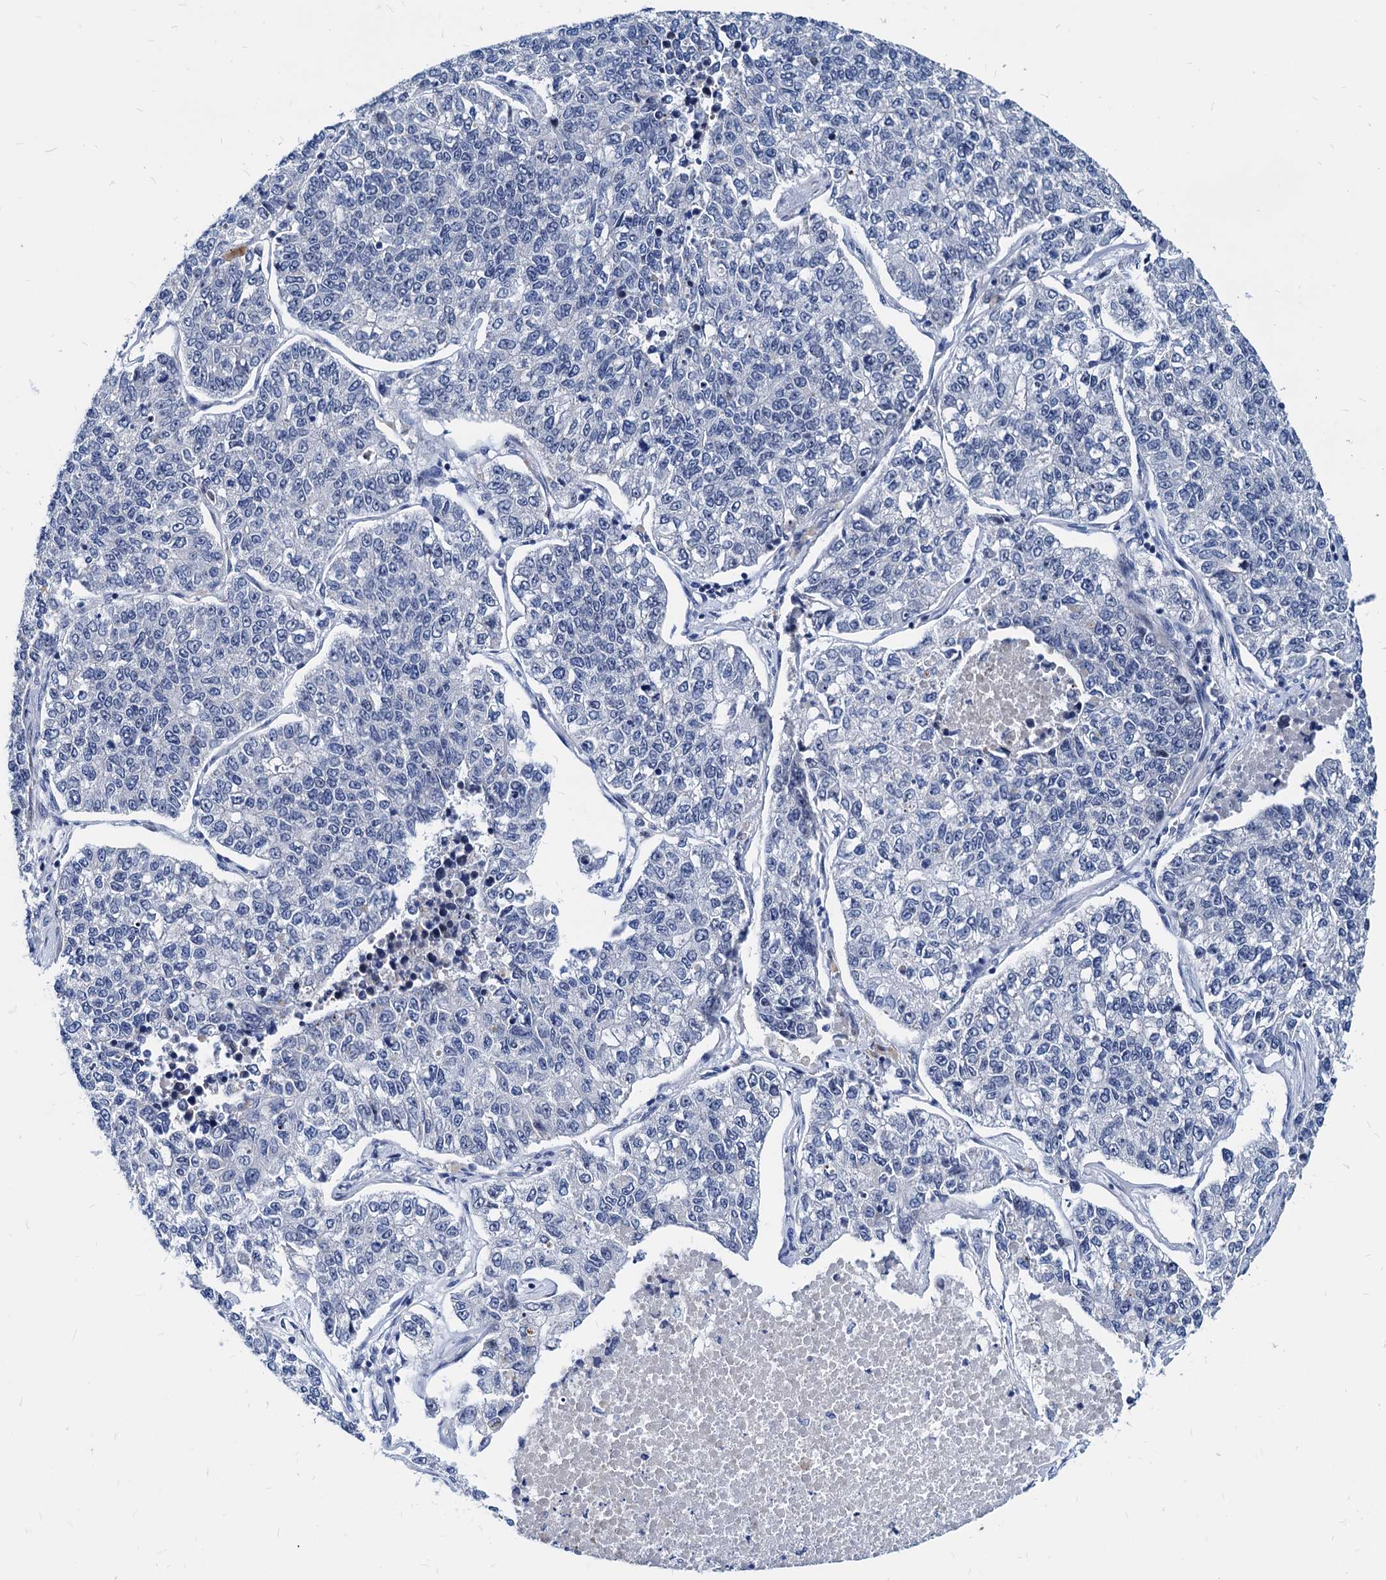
{"staining": {"intensity": "negative", "quantity": "none", "location": "none"}, "tissue": "lung cancer", "cell_type": "Tumor cells", "image_type": "cancer", "snomed": [{"axis": "morphology", "description": "Adenocarcinoma, NOS"}, {"axis": "topography", "description": "Lung"}], "caption": "This is a micrograph of immunohistochemistry (IHC) staining of lung cancer, which shows no expression in tumor cells.", "gene": "HSF2", "patient": {"sex": "male", "age": 49}}